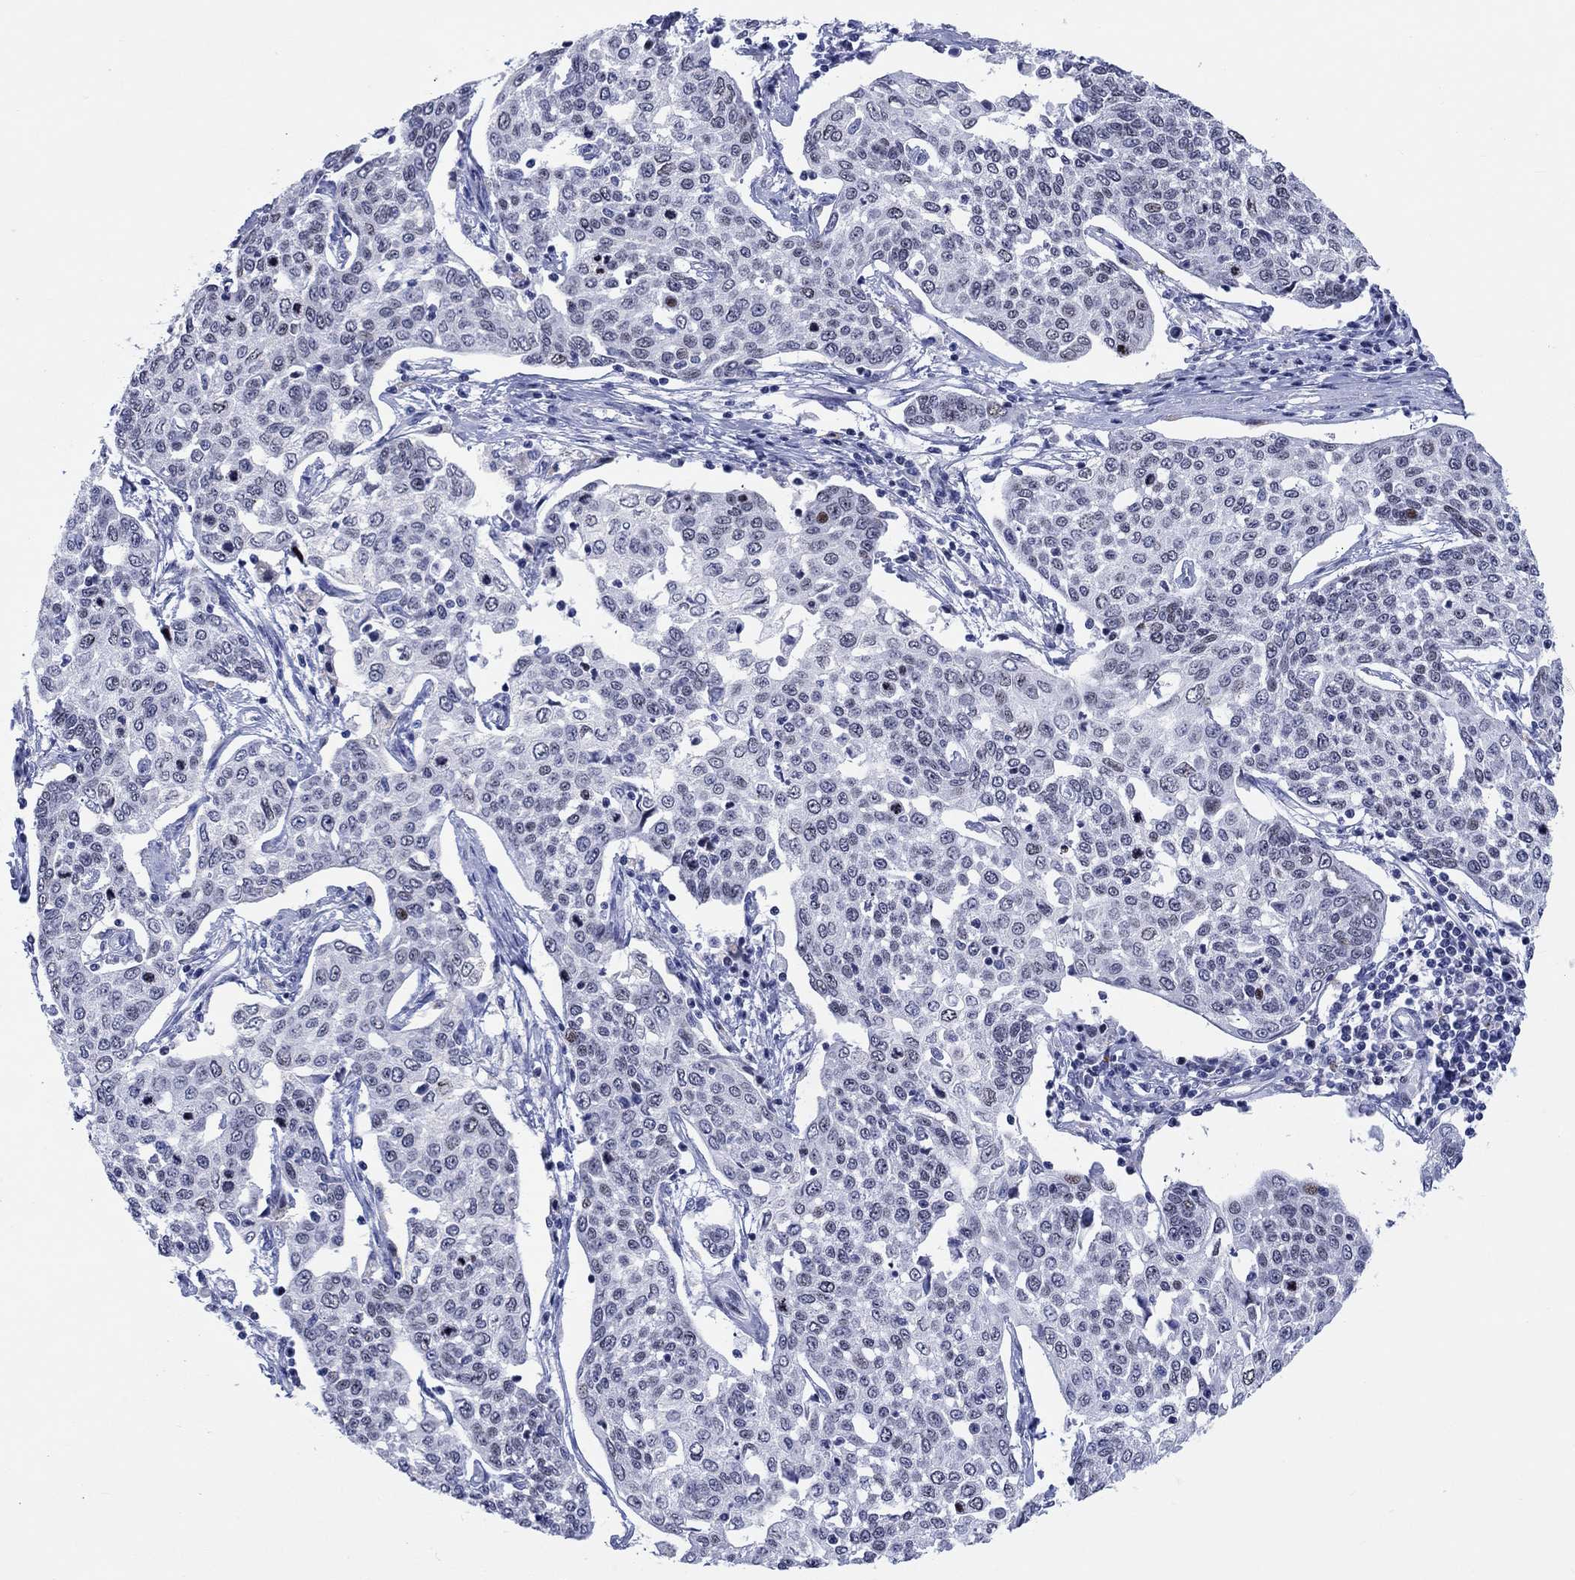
{"staining": {"intensity": "moderate", "quantity": "<25%", "location": "nuclear"}, "tissue": "cervical cancer", "cell_type": "Tumor cells", "image_type": "cancer", "snomed": [{"axis": "morphology", "description": "Squamous cell carcinoma, NOS"}, {"axis": "topography", "description": "Cervix"}], "caption": "Immunohistochemistry (IHC) micrograph of cervical cancer stained for a protein (brown), which exhibits low levels of moderate nuclear positivity in approximately <25% of tumor cells.", "gene": "CDCA2", "patient": {"sex": "female", "age": 34}}